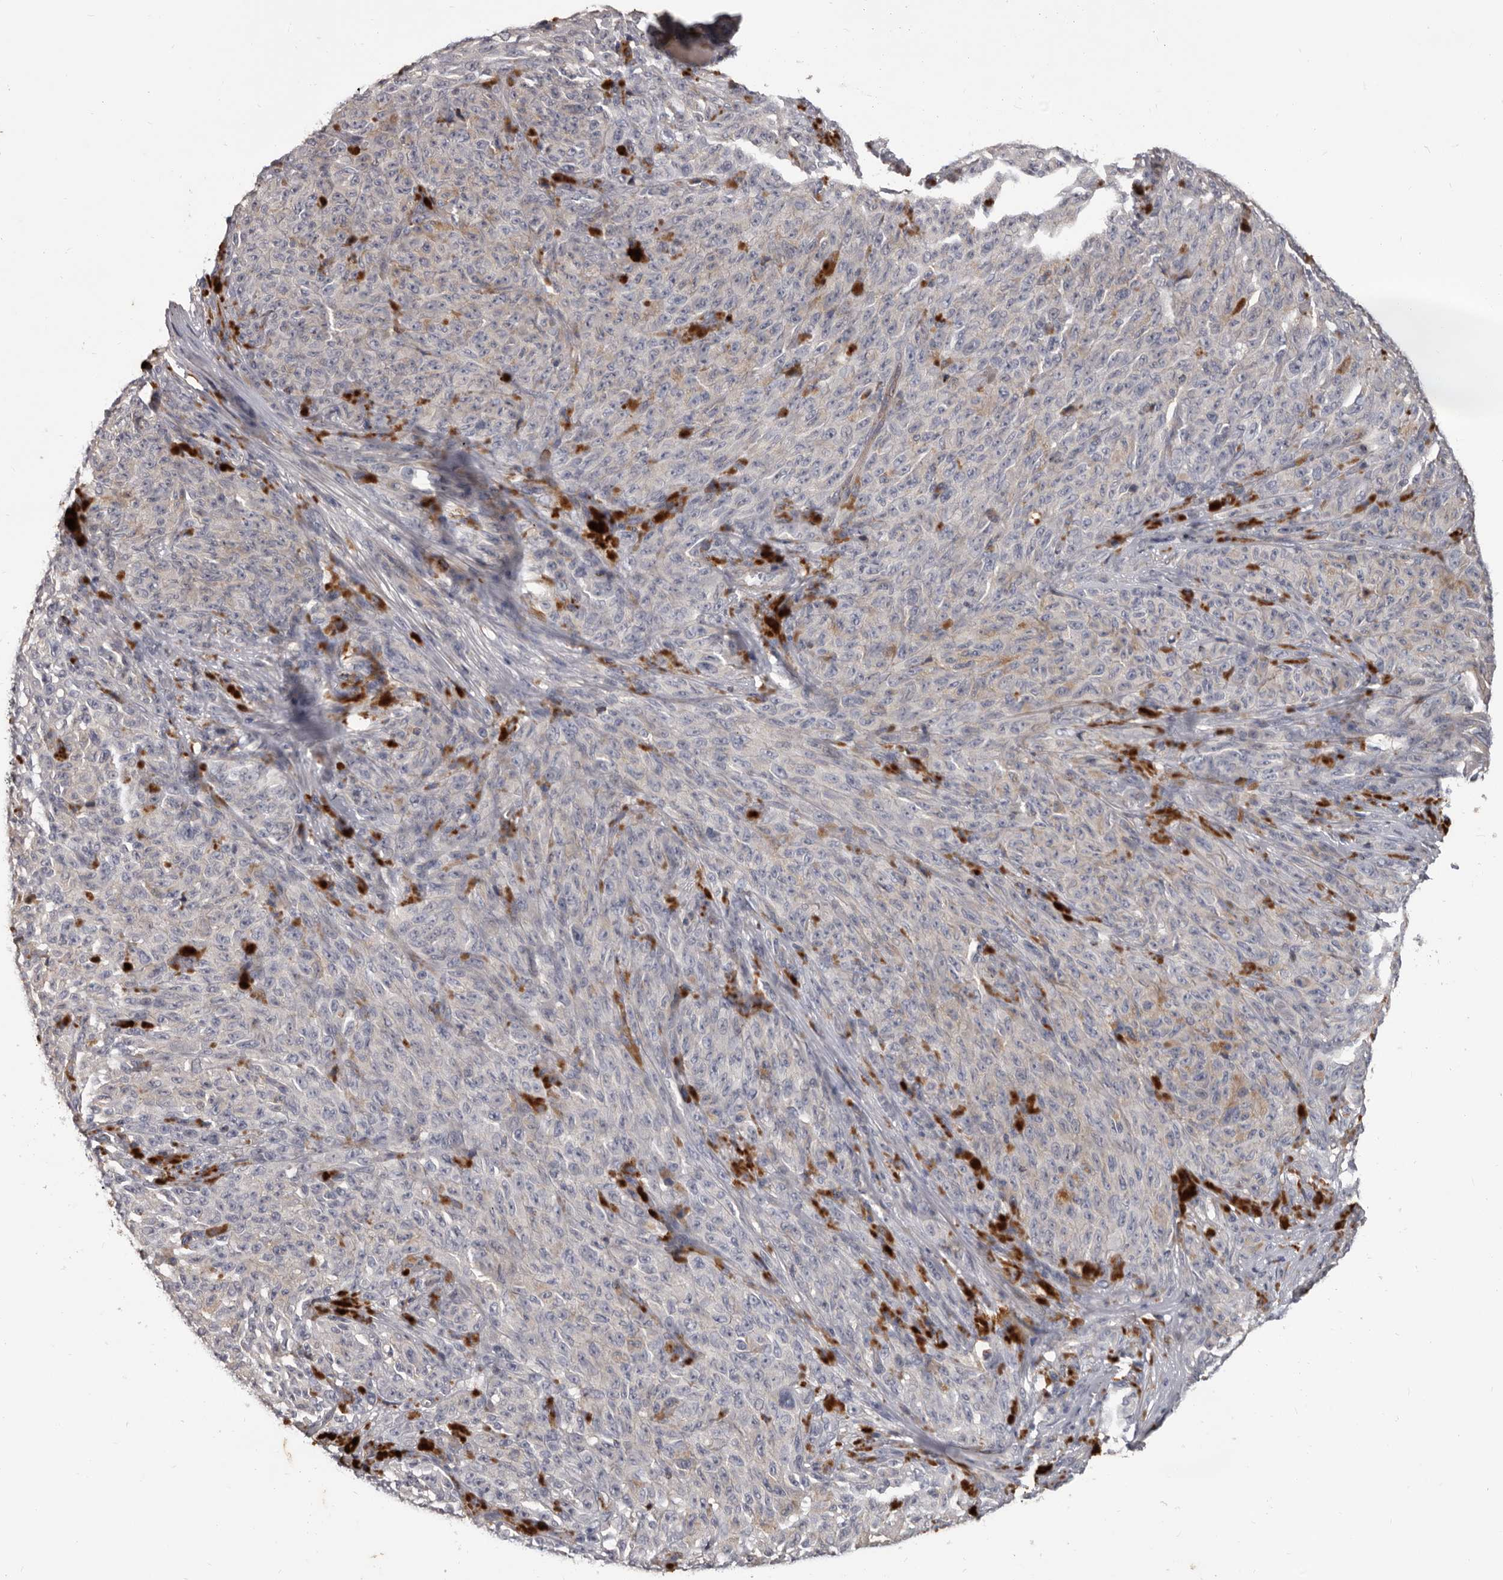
{"staining": {"intensity": "negative", "quantity": "none", "location": "none"}, "tissue": "melanoma", "cell_type": "Tumor cells", "image_type": "cancer", "snomed": [{"axis": "morphology", "description": "Malignant melanoma, NOS"}, {"axis": "topography", "description": "Skin"}], "caption": "Malignant melanoma was stained to show a protein in brown. There is no significant positivity in tumor cells.", "gene": "ALDH5A1", "patient": {"sex": "female", "age": 82}}